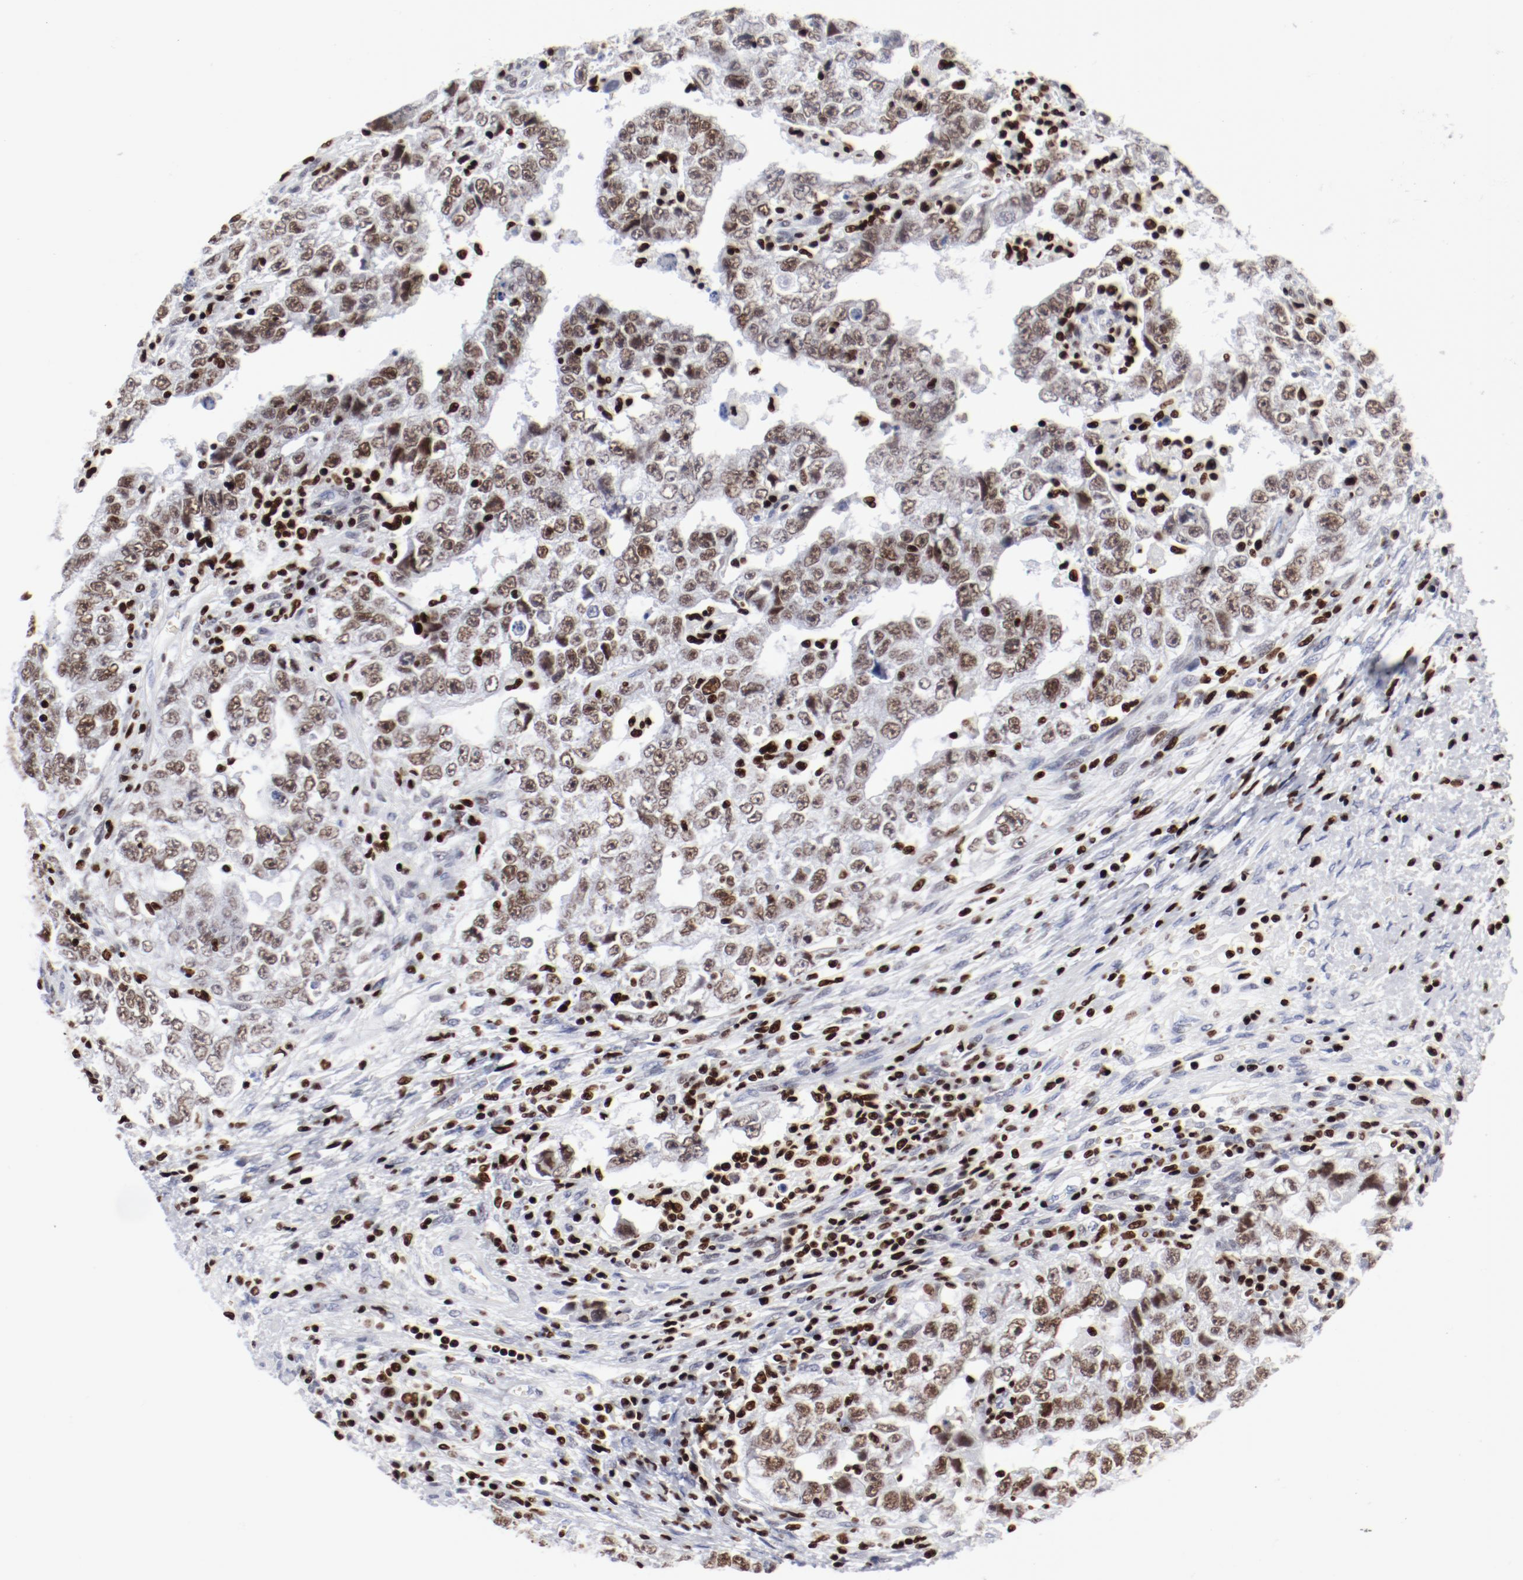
{"staining": {"intensity": "moderate", "quantity": ">75%", "location": "nuclear"}, "tissue": "testis cancer", "cell_type": "Tumor cells", "image_type": "cancer", "snomed": [{"axis": "morphology", "description": "Carcinoma, Embryonal, NOS"}, {"axis": "topography", "description": "Testis"}], "caption": "Protein expression analysis of human testis cancer (embryonal carcinoma) reveals moderate nuclear positivity in about >75% of tumor cells. The staining is performed using DAB brown chromogen to label protein expression. The nuclei are counter-stained blue using hematoxylin.", "gene": "SMARCC2", "patient": {"sex": "male", "age": 26}}